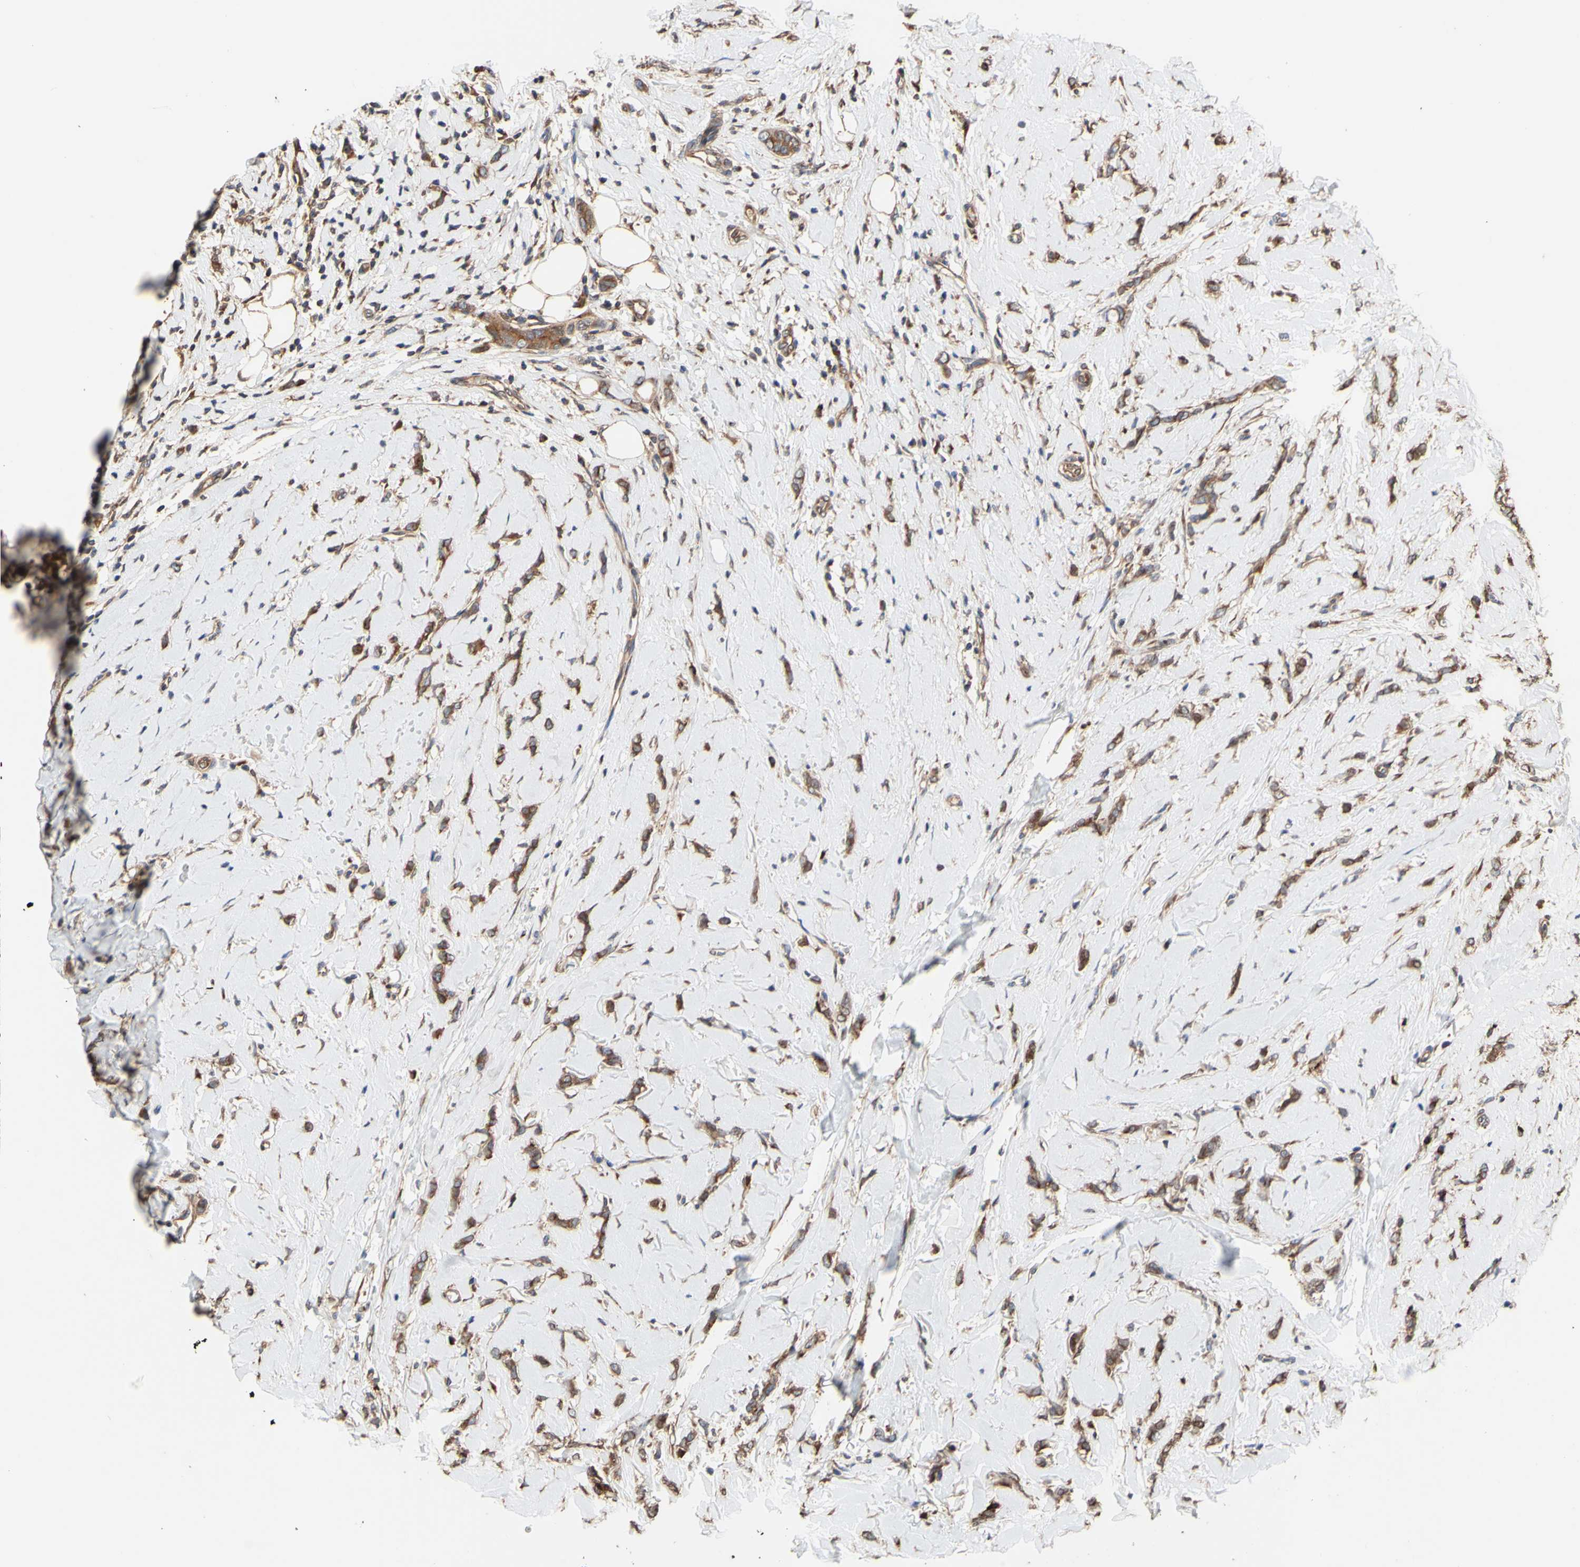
{"staining": {"intensity": "moderate", "quantity": ">75%", "location": "cytoplasmic/membranous"}, "tissue": "breast cancer", "cell_type": "Tumor cells", "image_type": "cancer", "snomed": [{"axis": "morphology", "description": "Lobular carcinoma"}, {"axis": "topography", "description": "Skin"}, {"axis": "topography", "description": "Breast"}], "caption": "Breast cancer (lobular carcinoma) tissue reveals moderate cytoplasmic/membranous positivity in approximately >75% of tumor cells, visualized by immunohistochemistry.", "gene": "NECTIN3", "patient": {"sex": "female", "age": 46}}